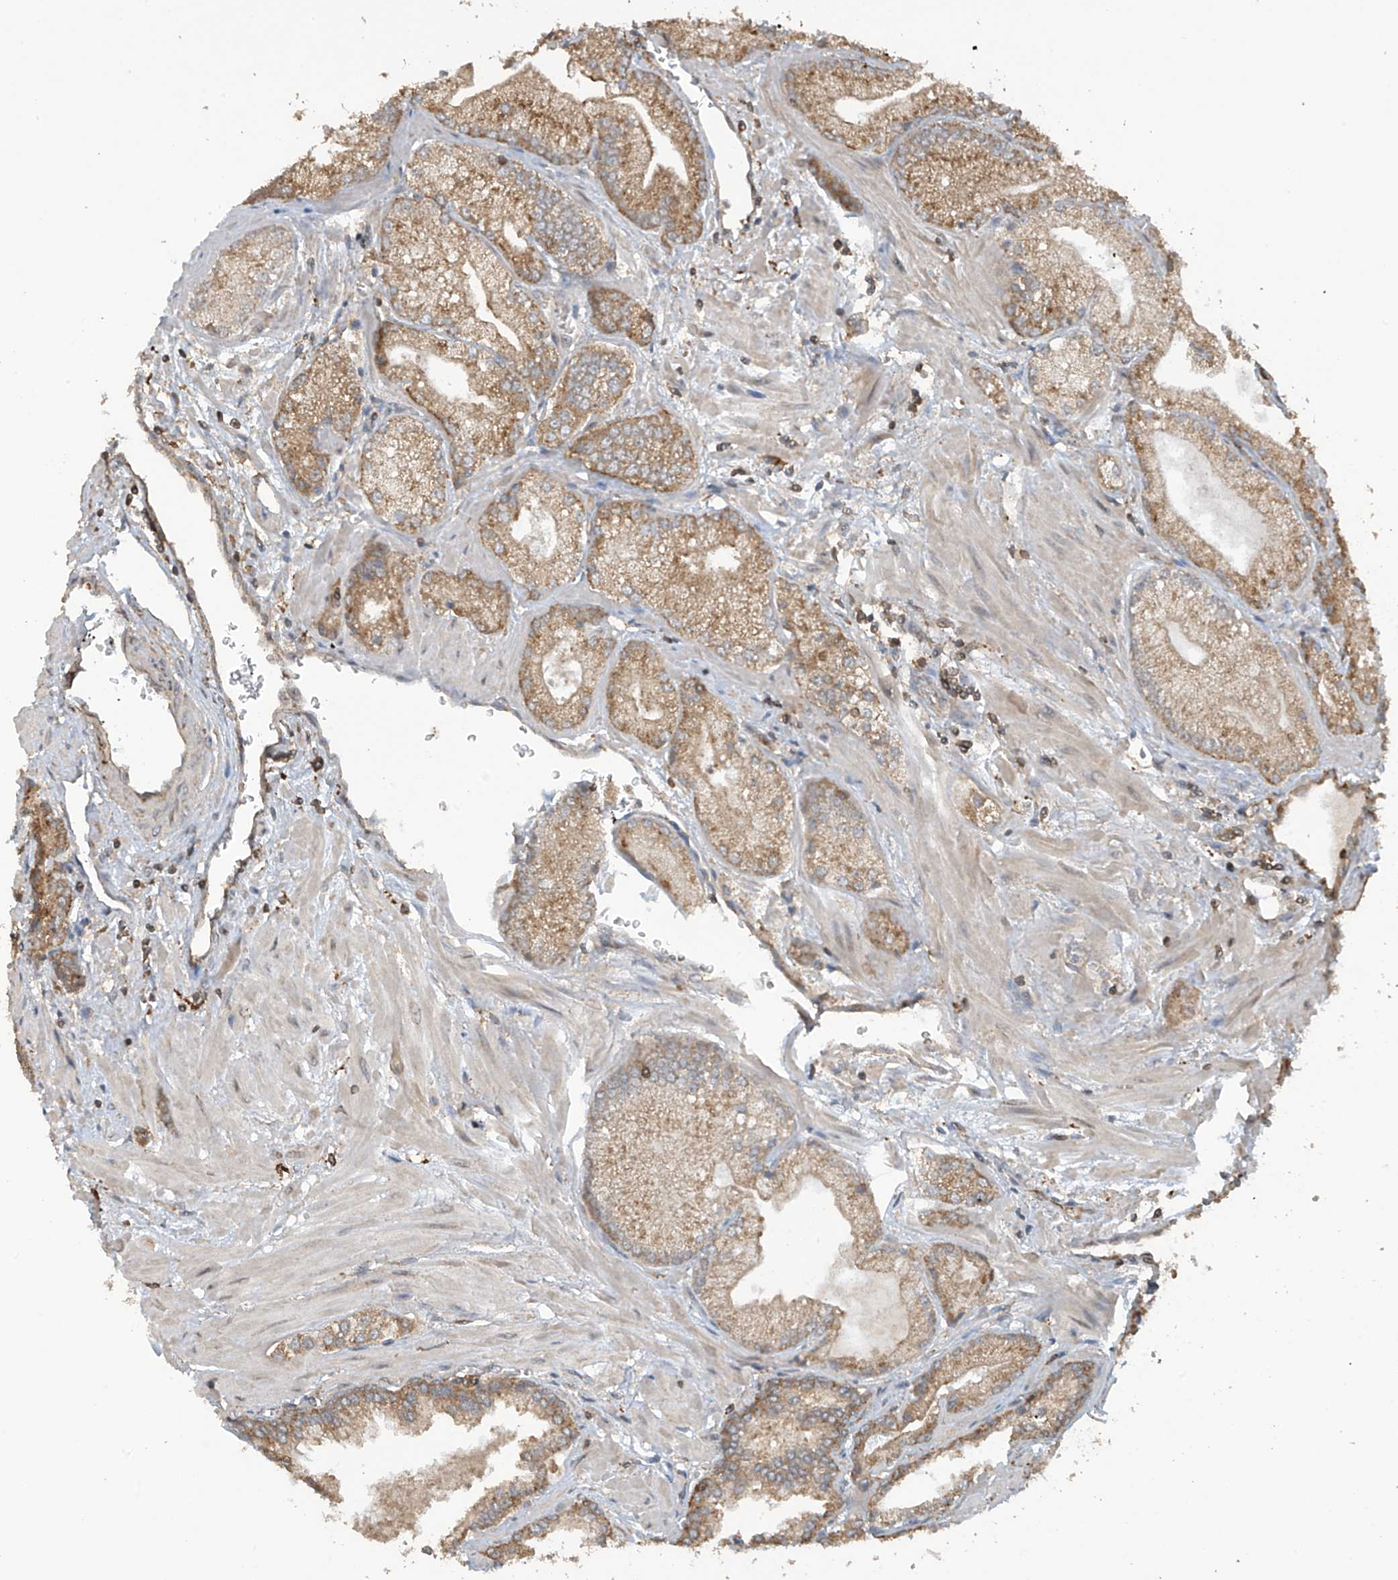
{"staining": {"intensity": "moderate", "quantity": ">75%", "location": "cytoplasmic/membranous"}, "tissue": "prostate cancer", "cell_type": "Tumor cells", "image_type": "cancer", "snomed": [{"axis": "morphology", "description": "Adenocarcinoma, Low grade"}, {"axis": "topography", "description": "Prostate"}], "caption": "There is medium levels of moderate cytoplasmic/membranous expression in tumor cells of prostate cancer (low-grade adenocarcinoma), as demonstrated by immunohistochemical staining (brown color).", "gene": "COX10", "patient": {"sex": "male", "age": 67}}